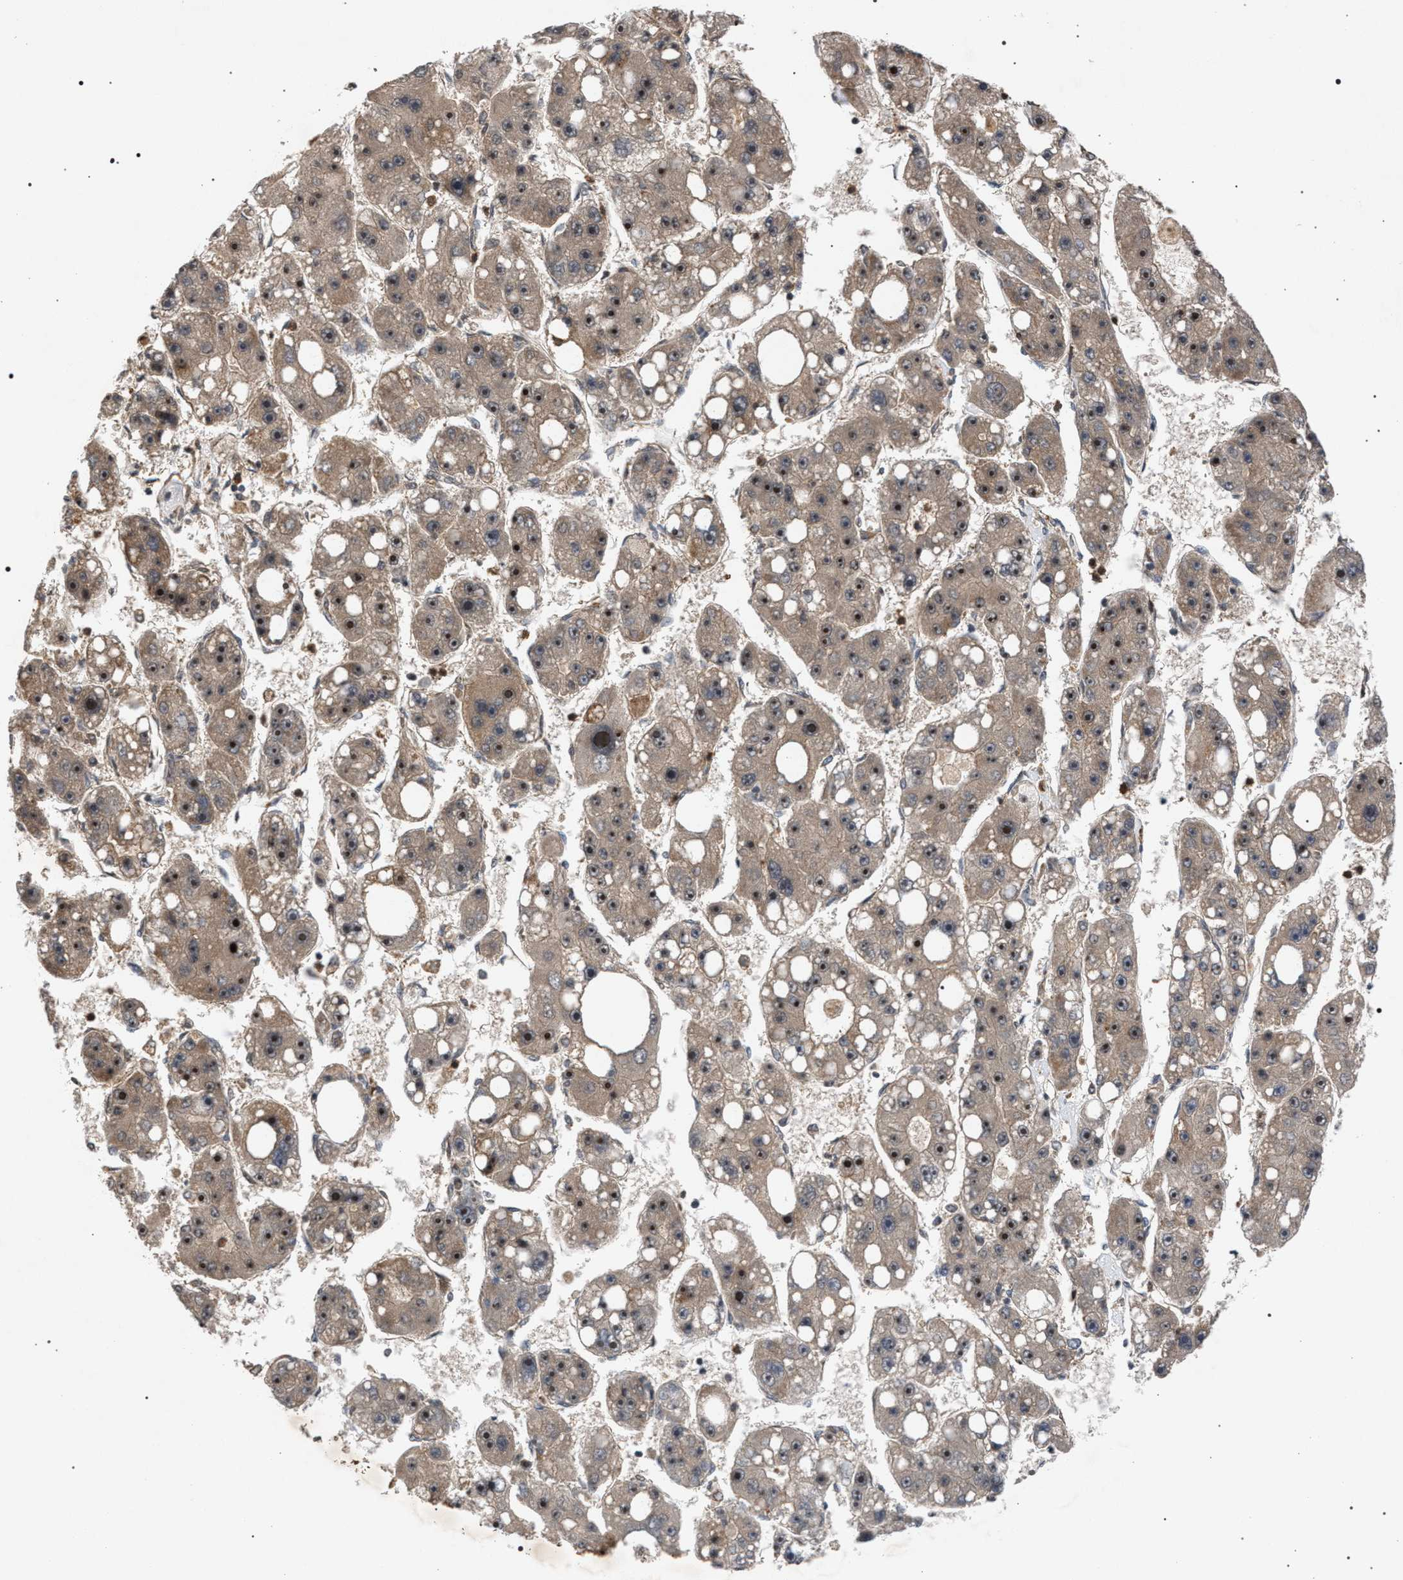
{"staining": {"intensity": "weak", "quantity": ">75%", "location": "cytoplasmic/membranous,nuclear"}, "tissue": "liver cancer", "cell_type": "Tumor cells", "image_type": "cancer", "snomed": [{"axis": "morphology", "description": "Carcinoma, Hepatocellular, NOS"}, {"axis": "topography", "description": "Liver"}], "caption": "Liver cancer (hepatocellular carcinoma) stained with a brown dye demonstrates weak cytoplasmic/membranous and nuclear positive expression in approximately >75% of tumor cells.", "gene": "IRAK4", "patient": {"sex": "female", "age": 61}}